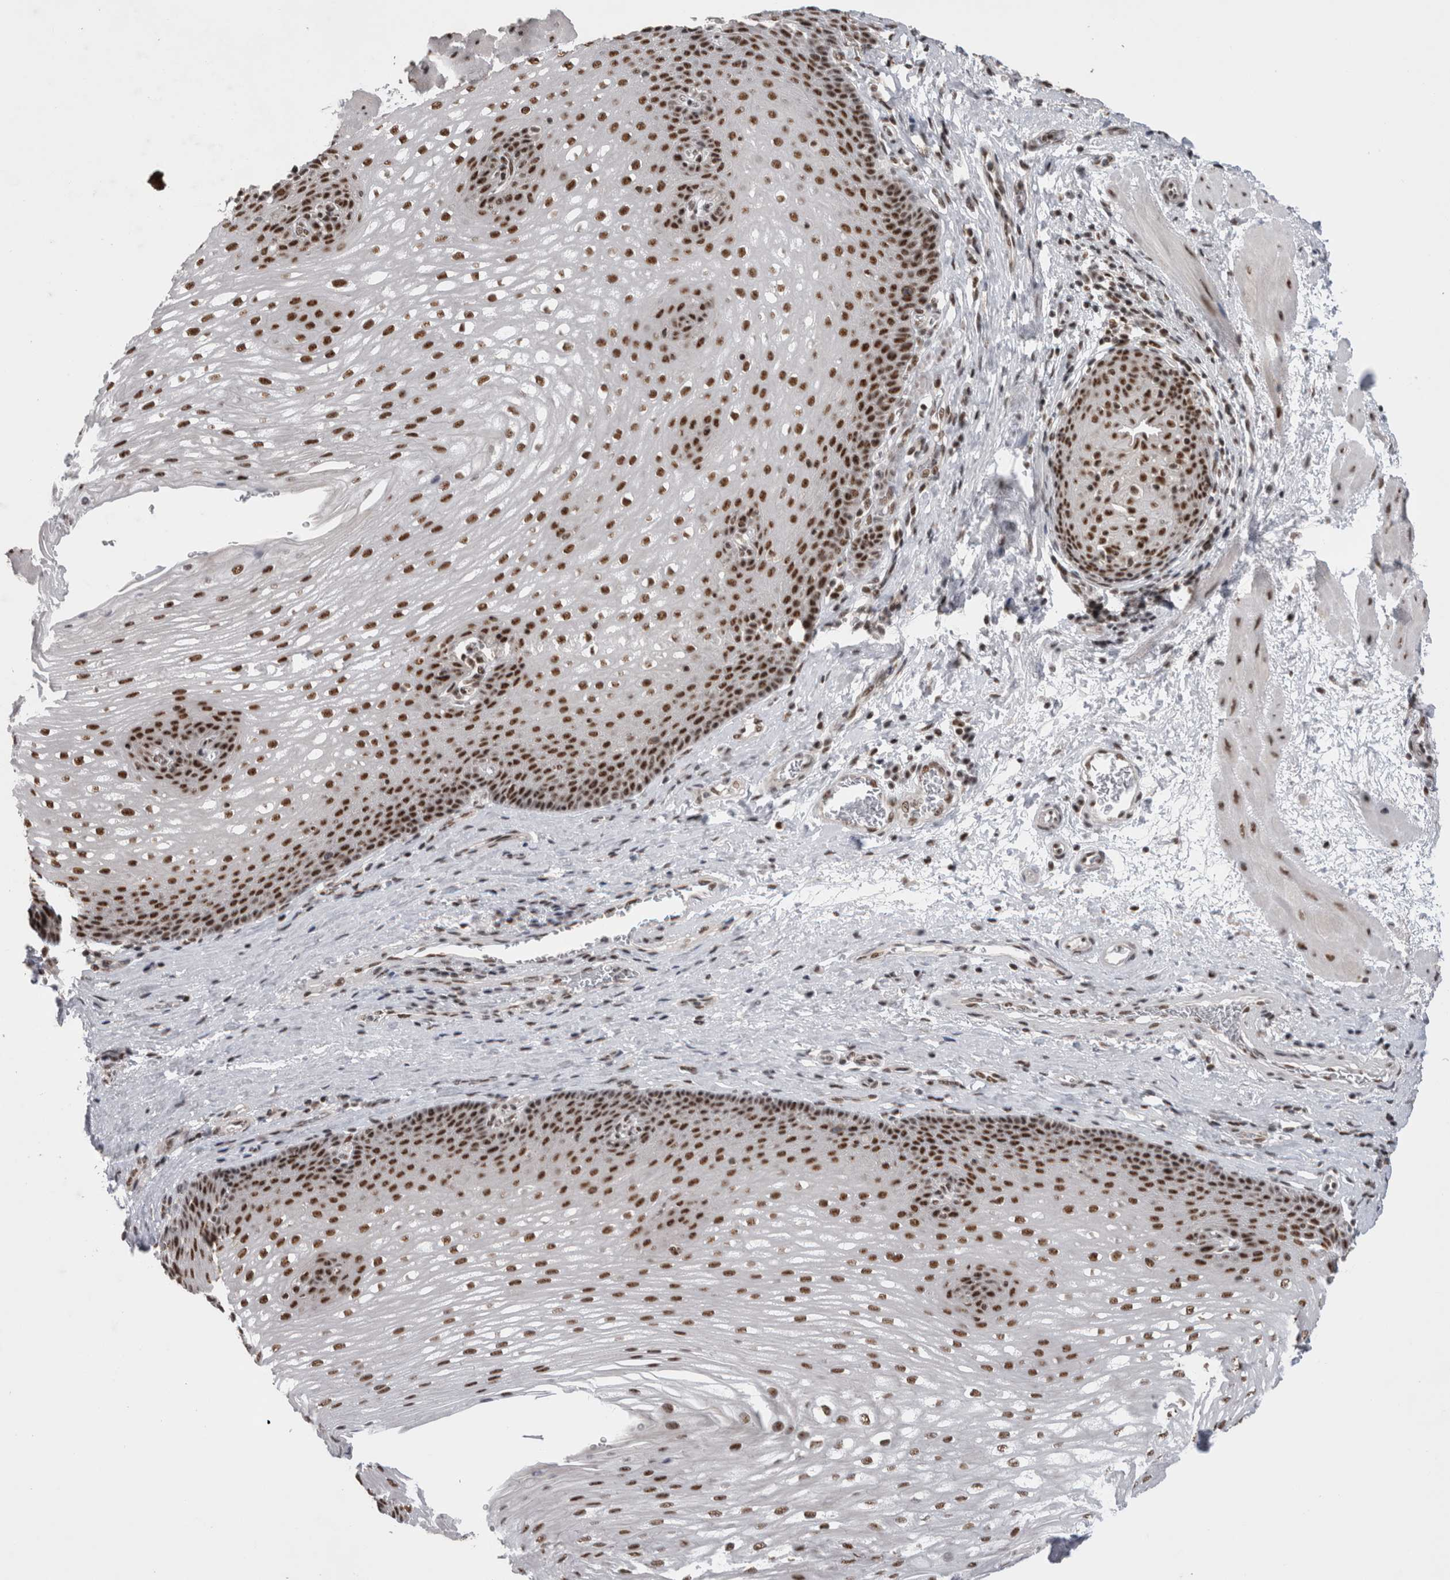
{"staining": {"intensity": "strong", "quantity": ">75%", "location": "nuclear"}, "tissue": "esophagus", "cell_type": "Squamous epithelial cells", "image_type": "normal", "snomed": [{"axis": "morphology", "description": "Normal tissue, NOS"}, {"axis": "topography", "description": "Esophagus"}], "caption": "An IHC photomicrograph of normal tissue is shown. Protein staining in brown labels strong nuclear positivity in esophagus within squamous epithelial cells.", "gene": "CDK11A", "patient": {"sex": "male", "age": 48}}